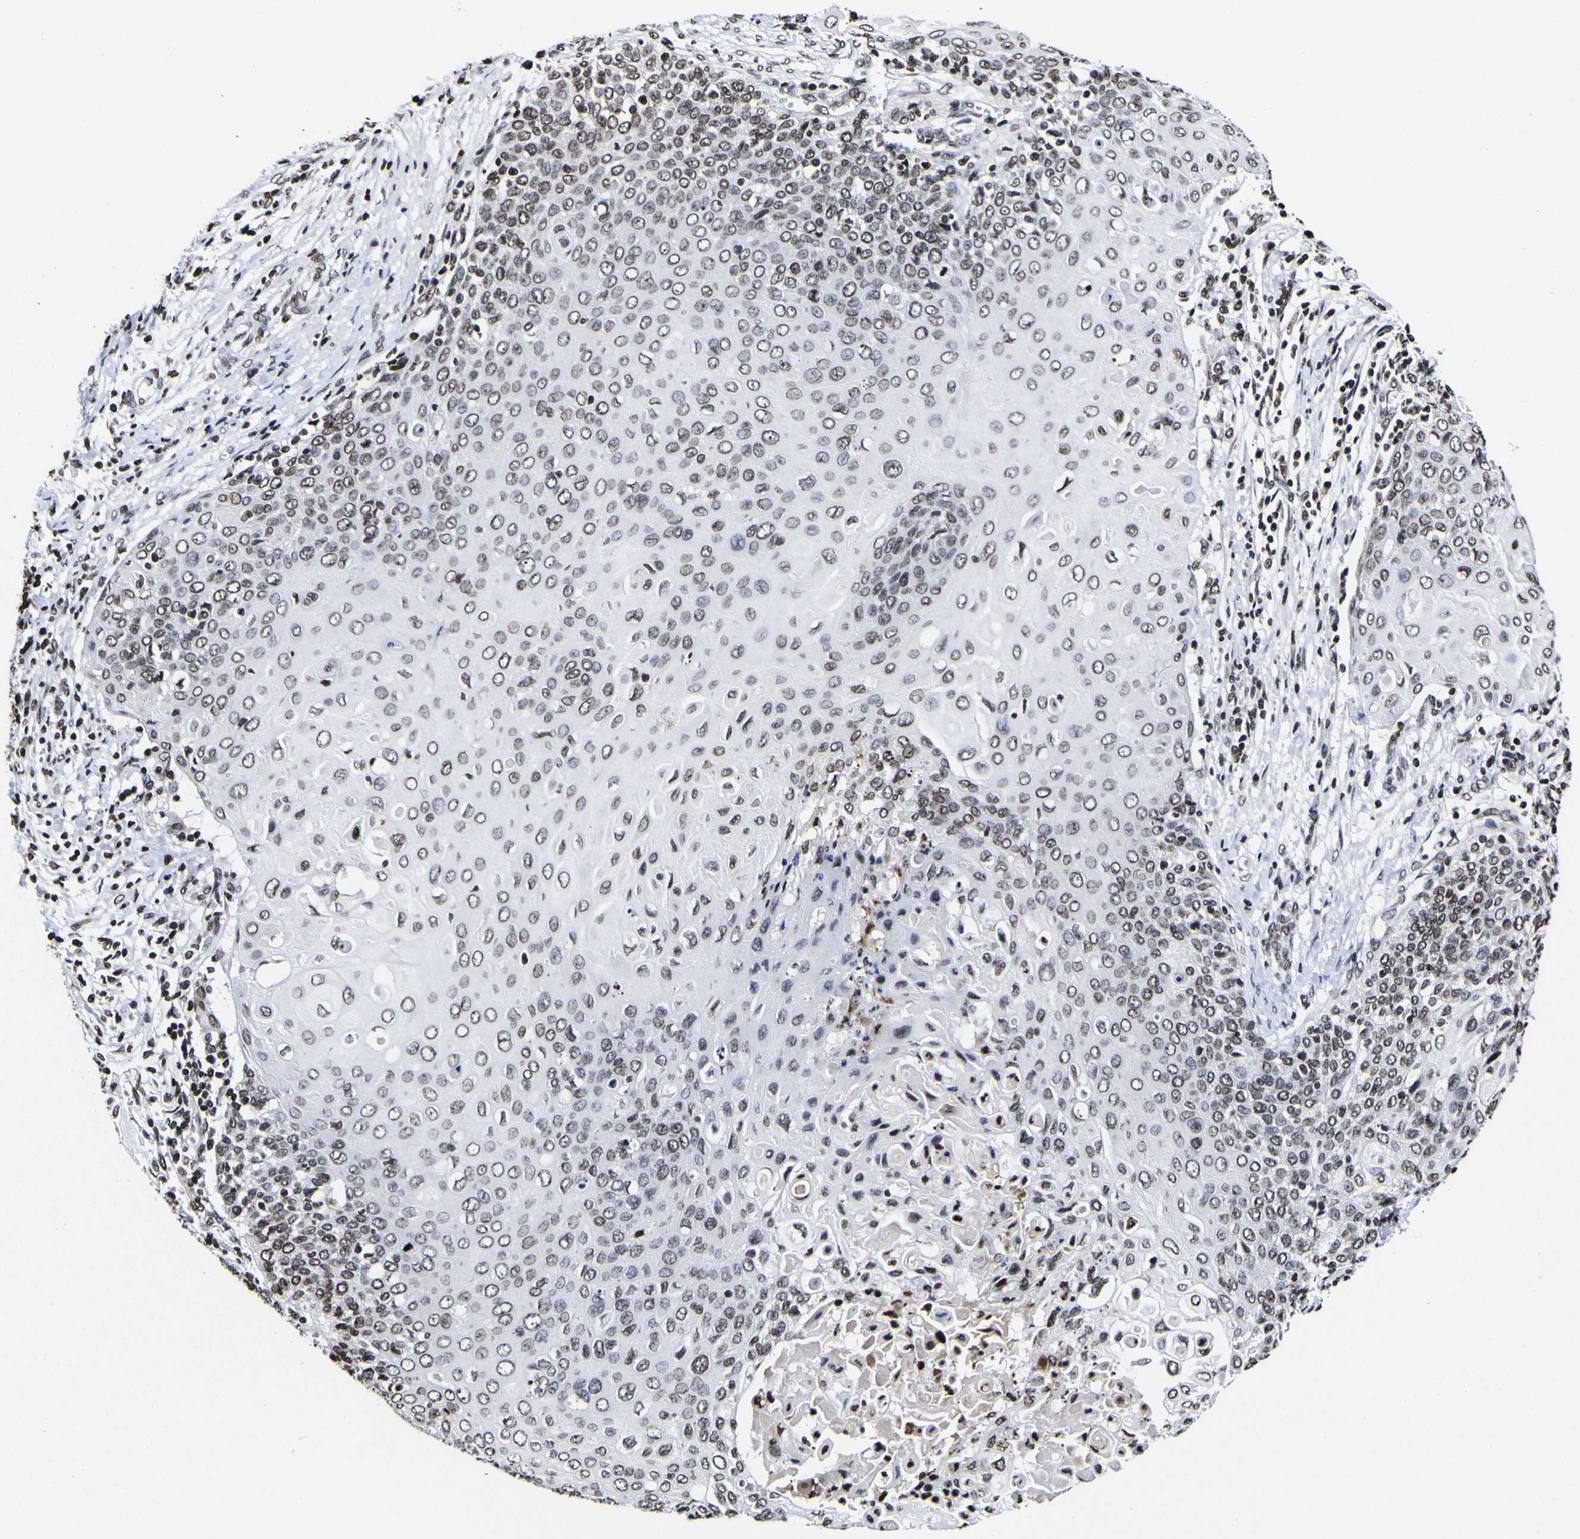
{"staining": {"intensity": "moderate", "quantity": "25%-75%", "location": "nuclear"}, "tissue": "cervical cancer", "cell_type": "Tumor cells", "image_type": "cancer", "snomed": [{"axis": "morphology", "description": "Squamous cell carcinoma, NOS"}, {"axis": "topography", "description": "Cervix"}], "caption": "An immunohistochemistry photomicrograph of neoplastic tissue is shown. Protein staining in brown highlights moderate nuclear positivity in squamous cell carcinoma (cervical) within tumor cells. The staining was performed using DAB (3,3'-diaminobenzidine) to visualize the protein expression in brown, while the nuclei were stained in blue with hematoxylin (Magnification: 20x).", "gene": "PIAS1", "patient": {"sex": "female", "age": 39}}